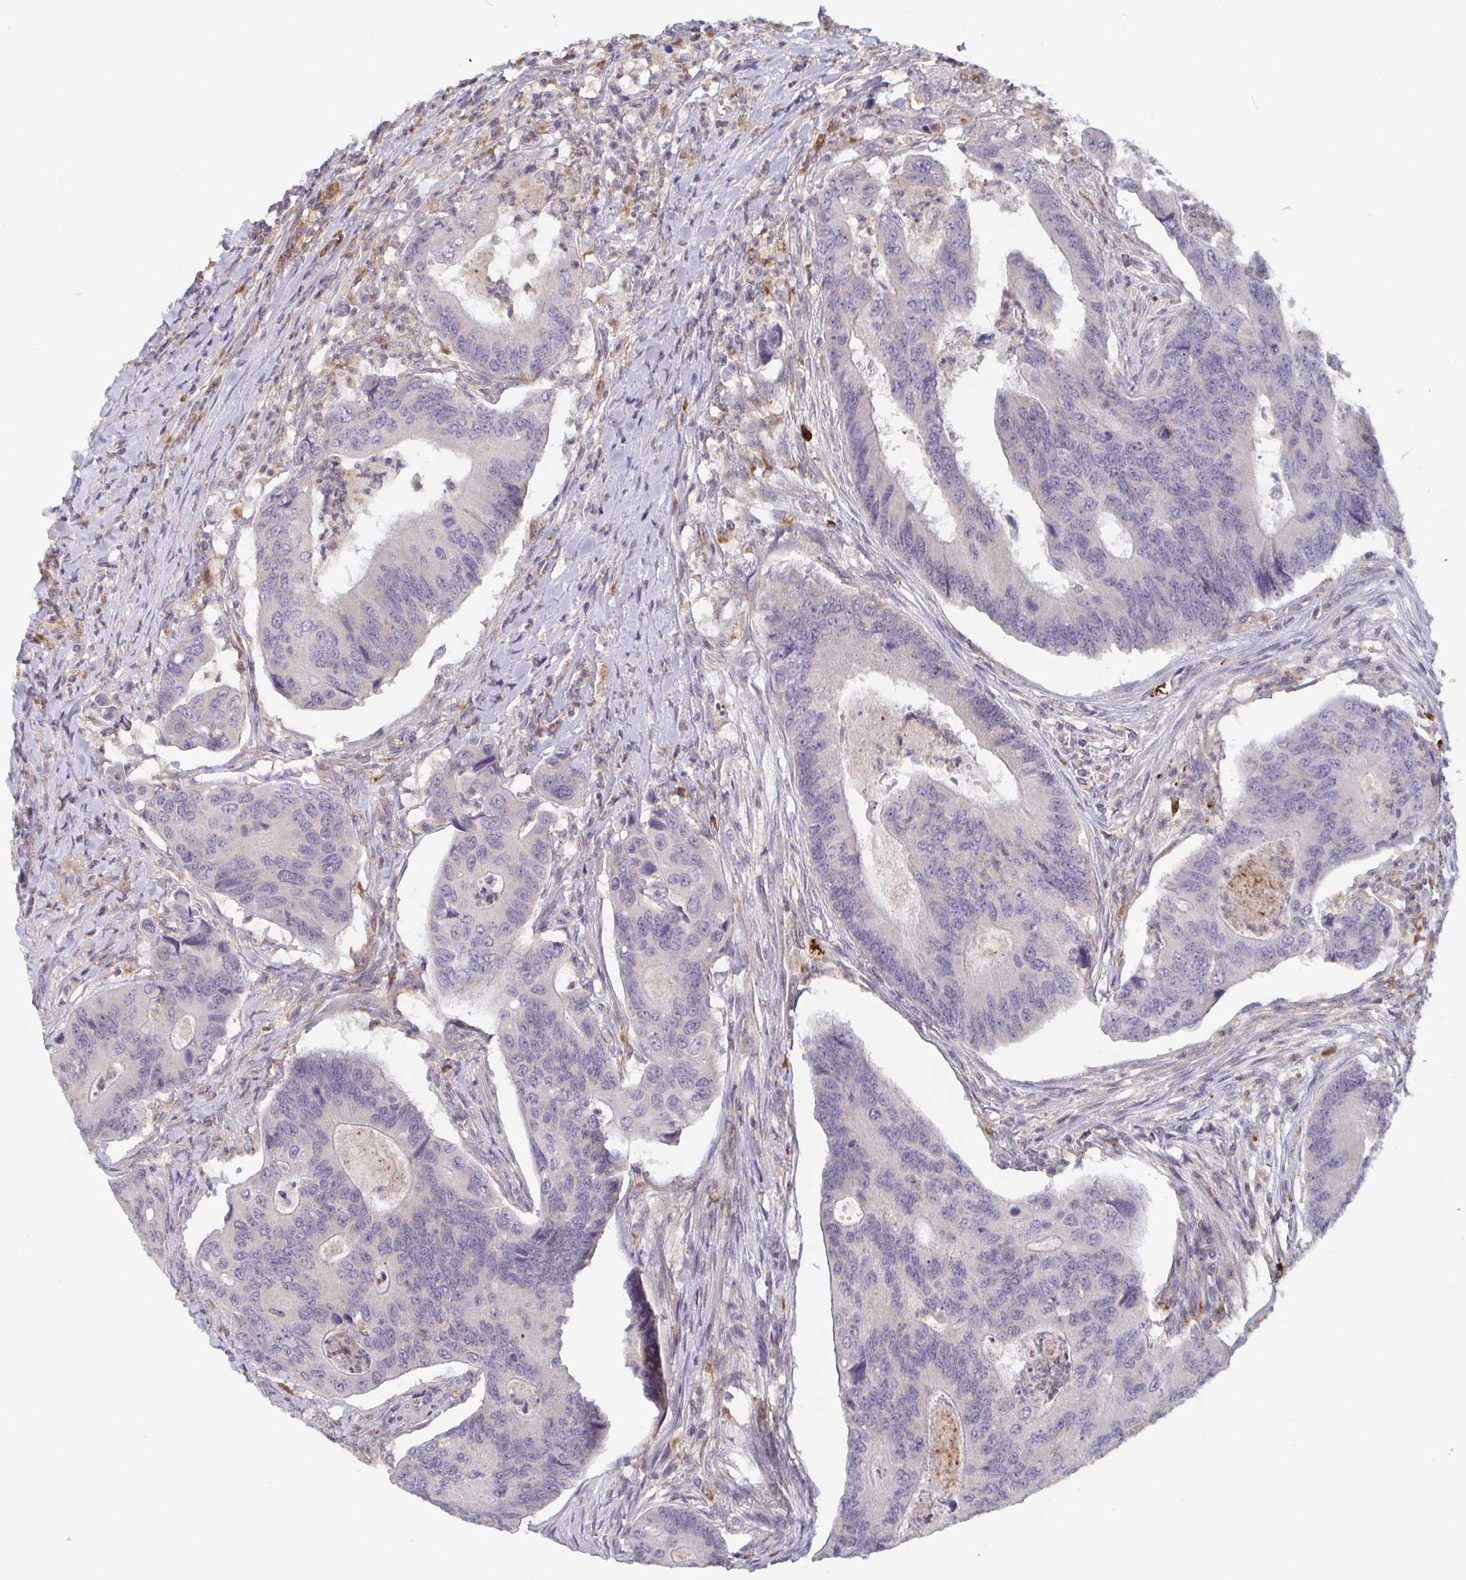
{"staining": {"intensity": "negative", "quantity": "none", "location": "none"}, "tissue": "colorectal cancer", "cell_type": "Tumor cells", "image_type": "cancer", "snomed": [{"axis": "morphology", "description": "Adenocarcinoma, NOS"}, {"axis": "topography", "description": "Colon"}], "caption": "The immunohistochemistry (IHC) micrograph has no significant expression in tumor cells of colorectal cancer tissue.", "gene": "CDH18", "patient": {"sex": "female", "age": 67}}